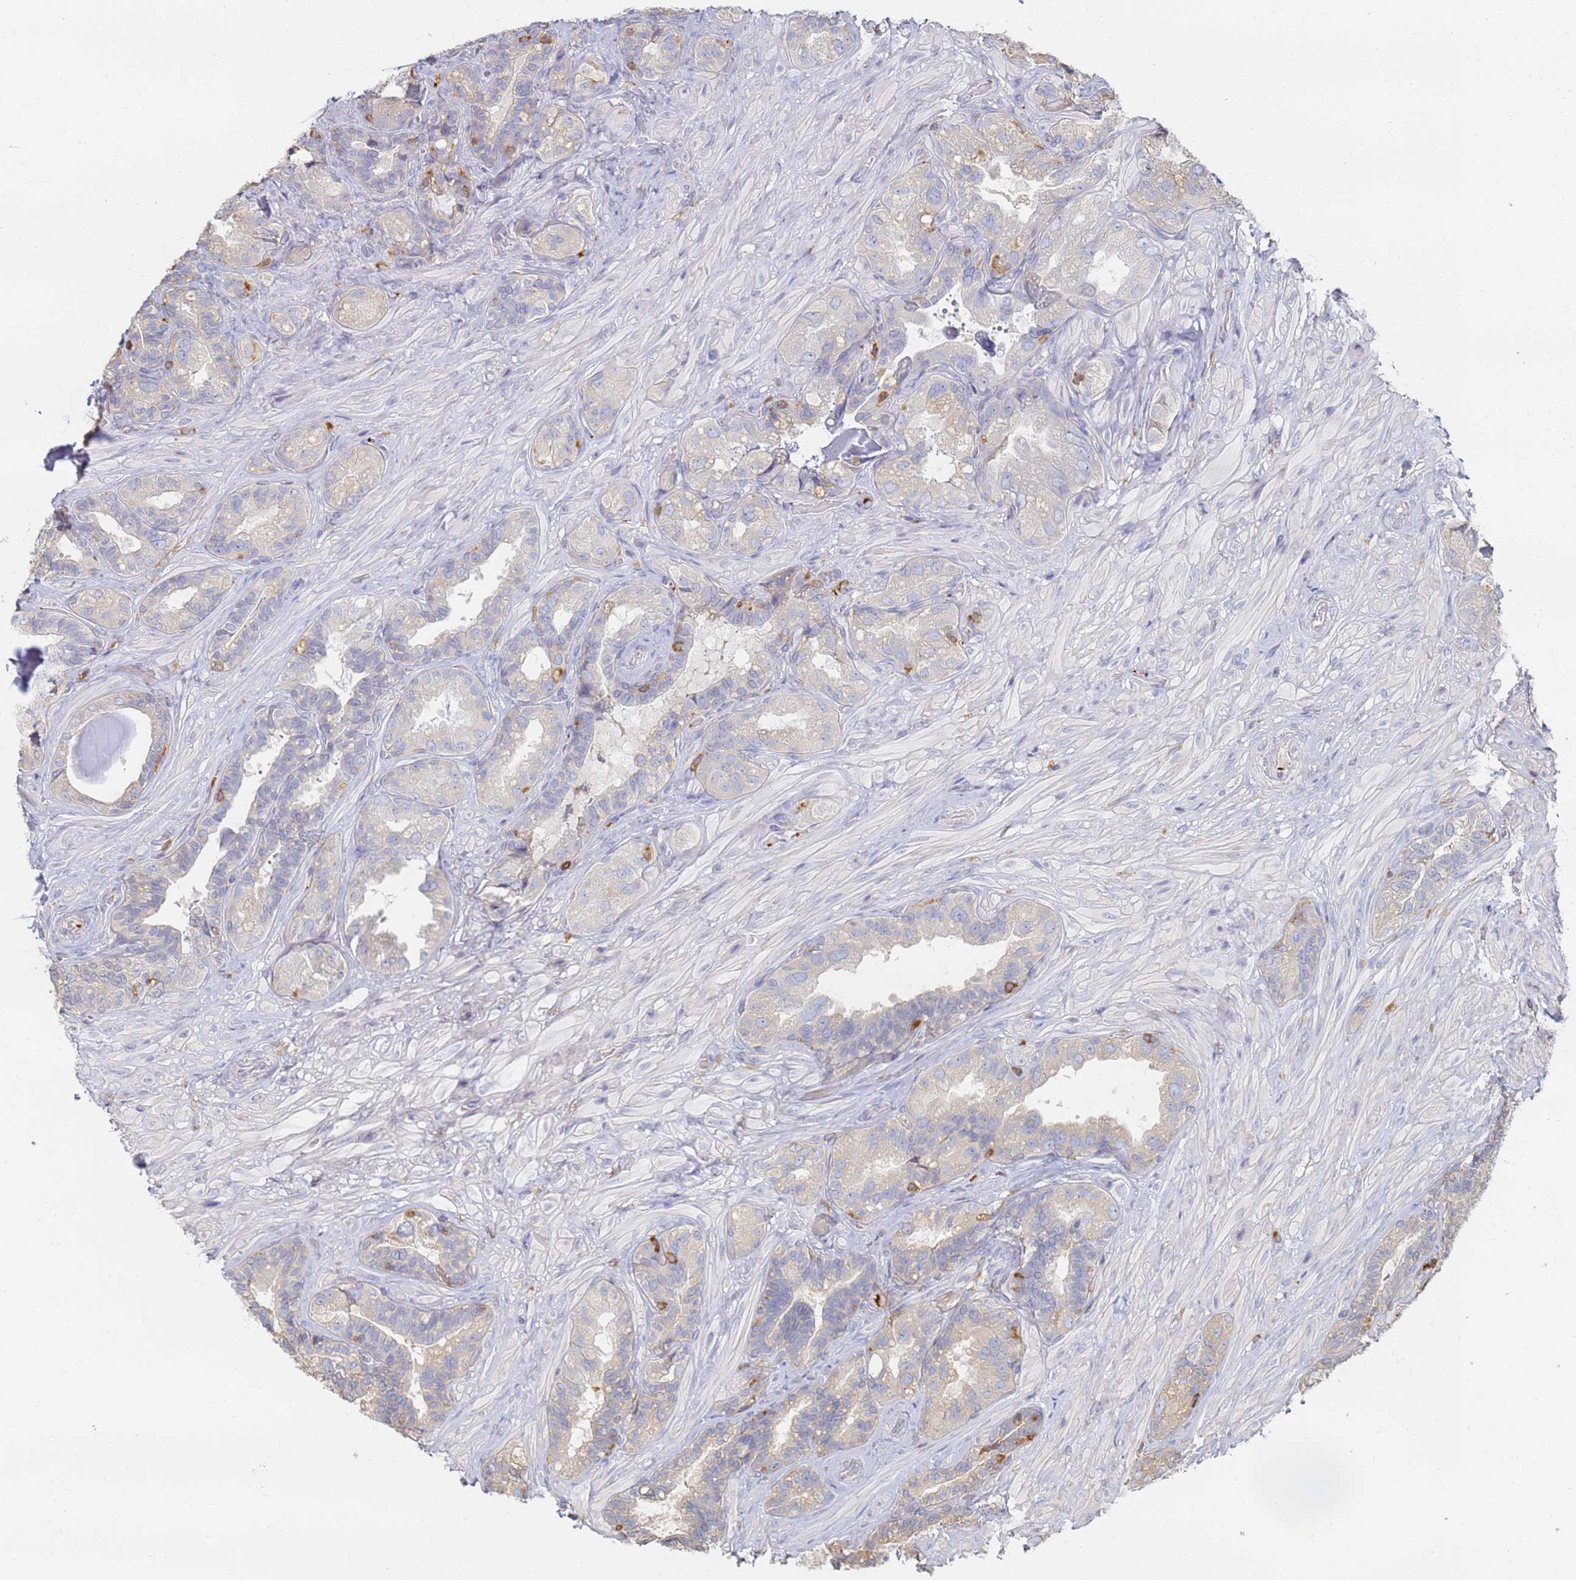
{"staining": {"intensity": "weak", "quantity": "<25%", "location": "cytoplasmic/membranous"}, "tissue": "seminal vesicle", "cell_type": "Glandular cells", "image_type": "normal", "snomed": [{"axis": "morphology", "description": "Normal tissue, NOS"}, {"axis": "topography", "description": "Prostate and seminal vesicle, NOS"}, {"axis": "topography", "description": "Prostate"}, {"axis": "topography", "description": "Seminal veicle"}], "caption": "This is an immunohistochemistry (IHC) image of normal seminal vesicle. There is no staining in glandular cells.", "gene": "BIN2", "patient": {"sex": "male", "age": 67}}